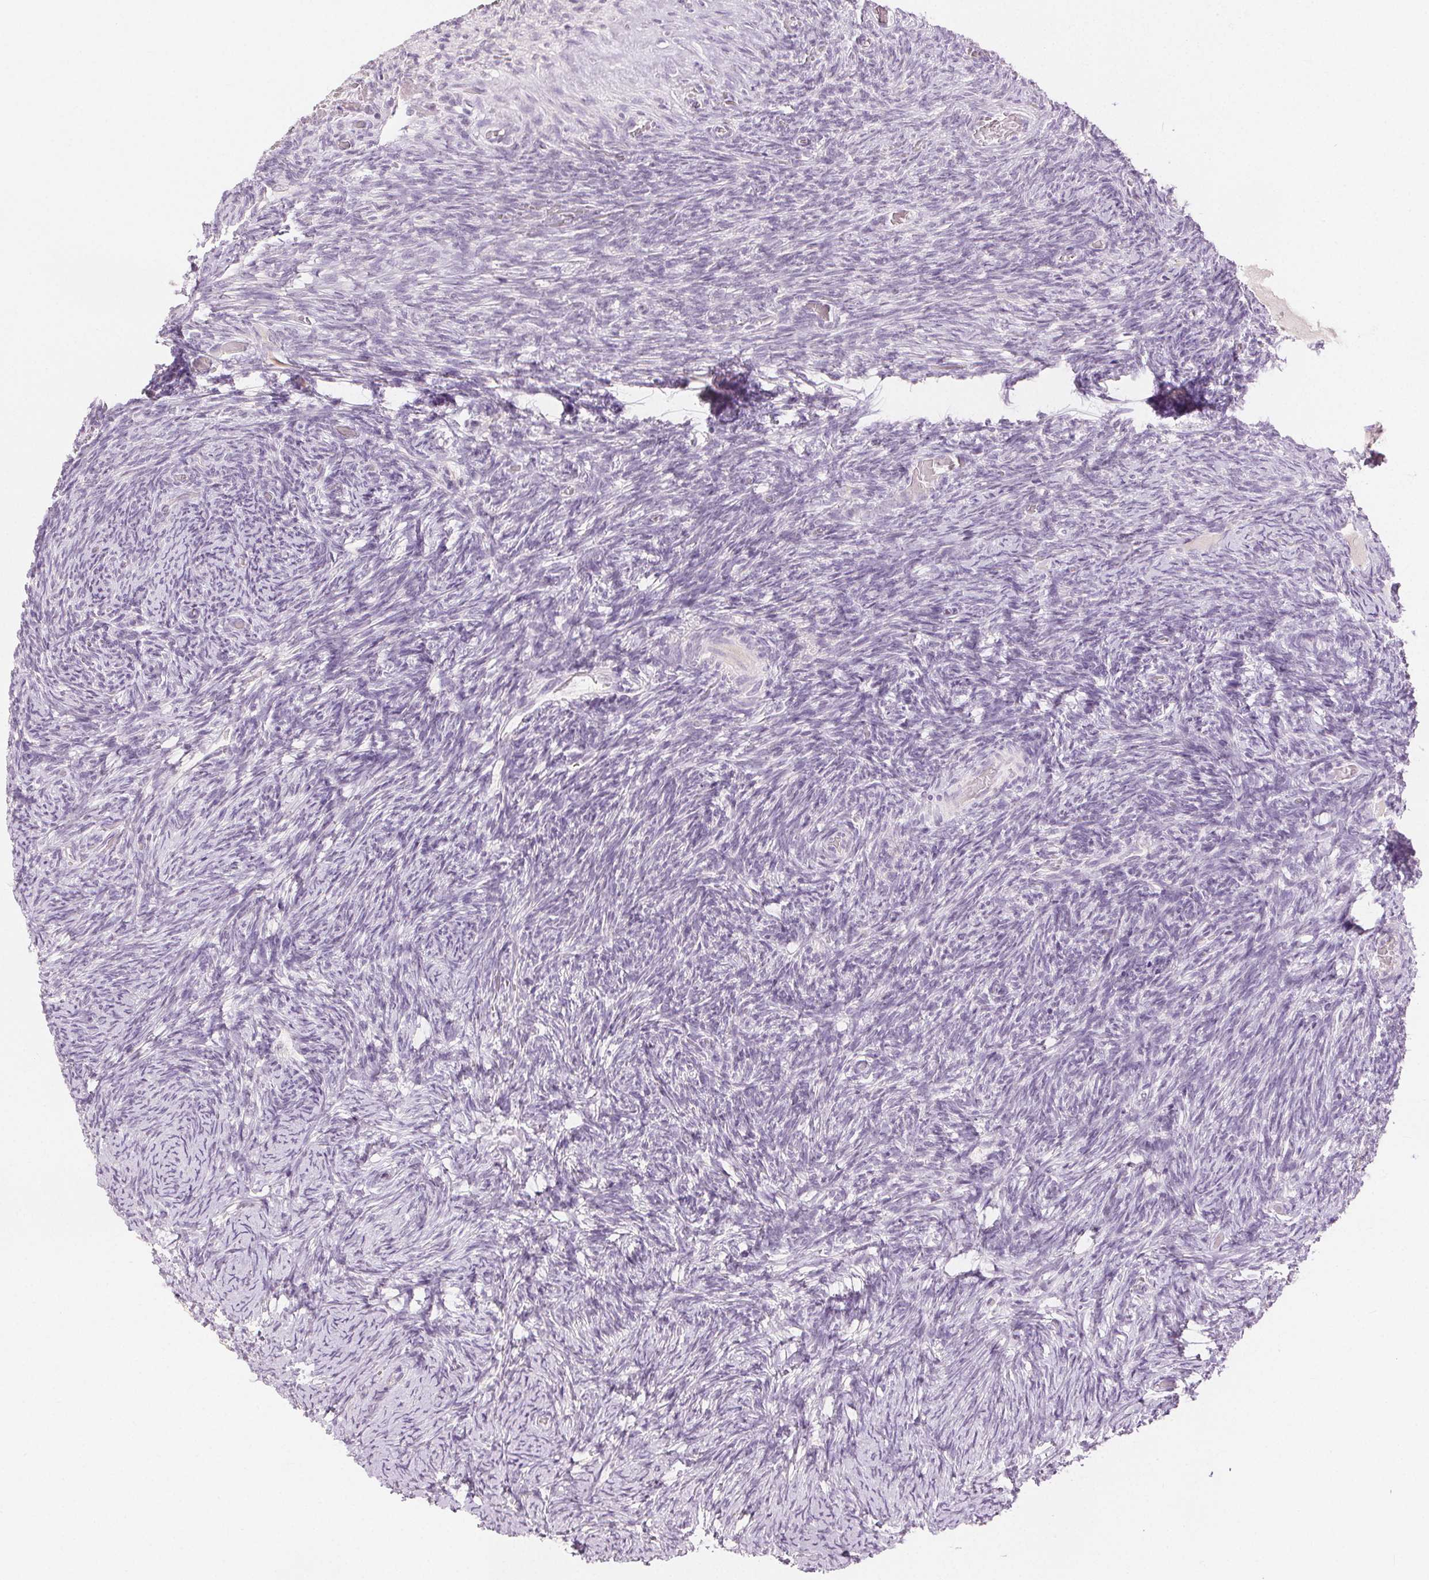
{"staining": {"intensity": "negative", "quantity": "none", "location": "none"}, "tissue": "ovary", "cell_type": "Ovarian stroma cells", "image_type": "normal", "snomed": [{"axis": "morphology", "description": "Normal tissue, NOS"}, {"axis": "topography", "description": "Ovary"}], "caption": "This photomicrograph is of benign ovary stained with immunohistochemistry to label a protein in brown with the nuclei are counter-stained blue. There is no expression in ovarian stroma cells. (DAB IHC, high magnification).", "gene": "CA12", "patient": {"sex": "female", "age": 34}}